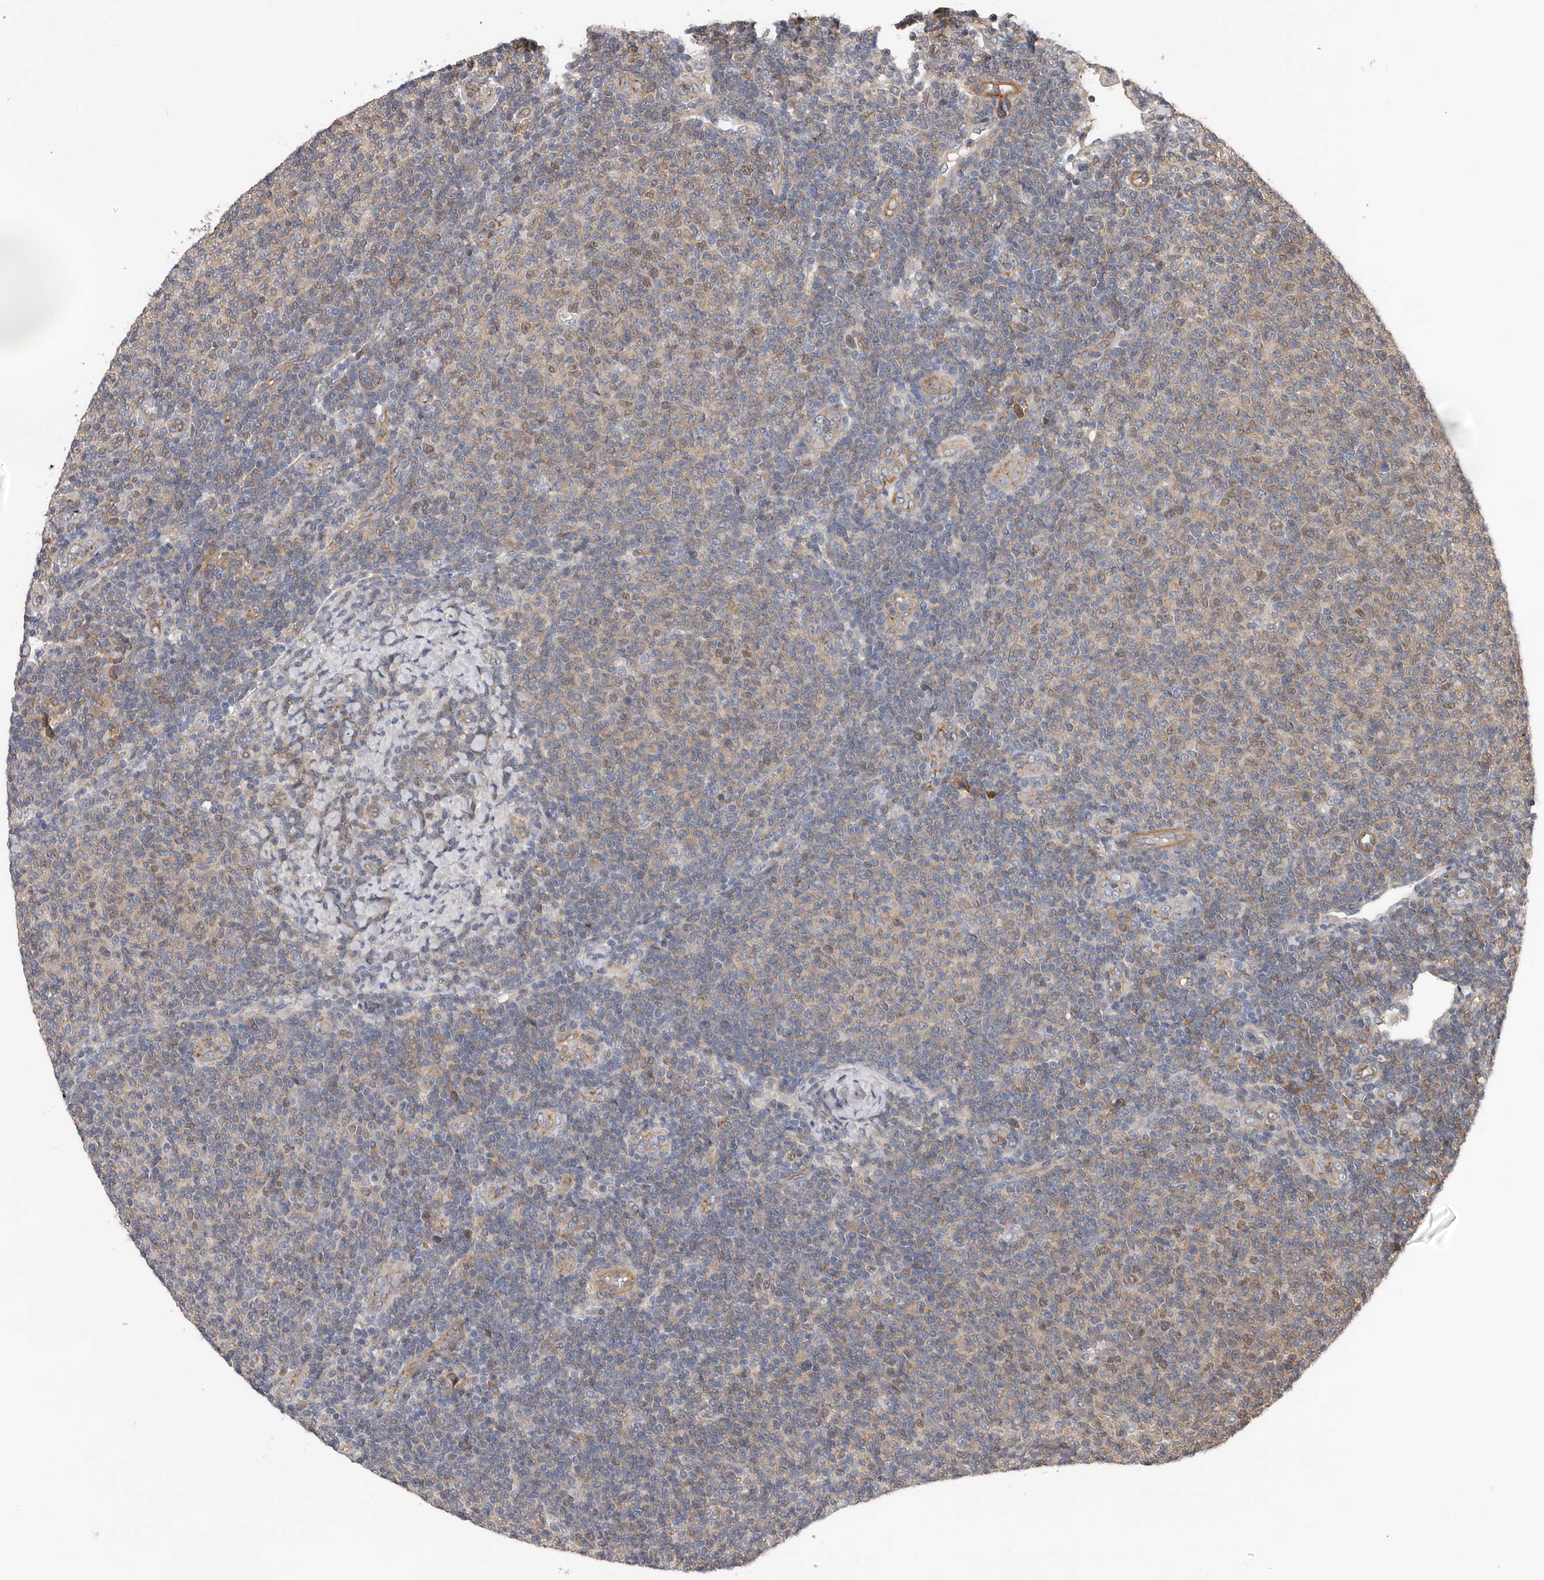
{"staining": {"intensity": "moderate", "quantity": "<25%", "location": "nuclear"}, "tissue": "lymphoma", "cell_type": "Tumor cells", "image_type": "cancer", "snomed": [{"axis": "morphology", "description": "Malignant lymphoma, non-Hodgkin's type, Low grade"}, {"axis": "topography", "description": "Lymph node"}], "caption": "Tumor cells exhibit low levels of moderate nuclear expression in approximately <25% of cells in malignant lymphoma, non-Hodgkin's type (low-grade).", "gene": "PNRC2", "patient": {"sex": "male", "age": 66}}